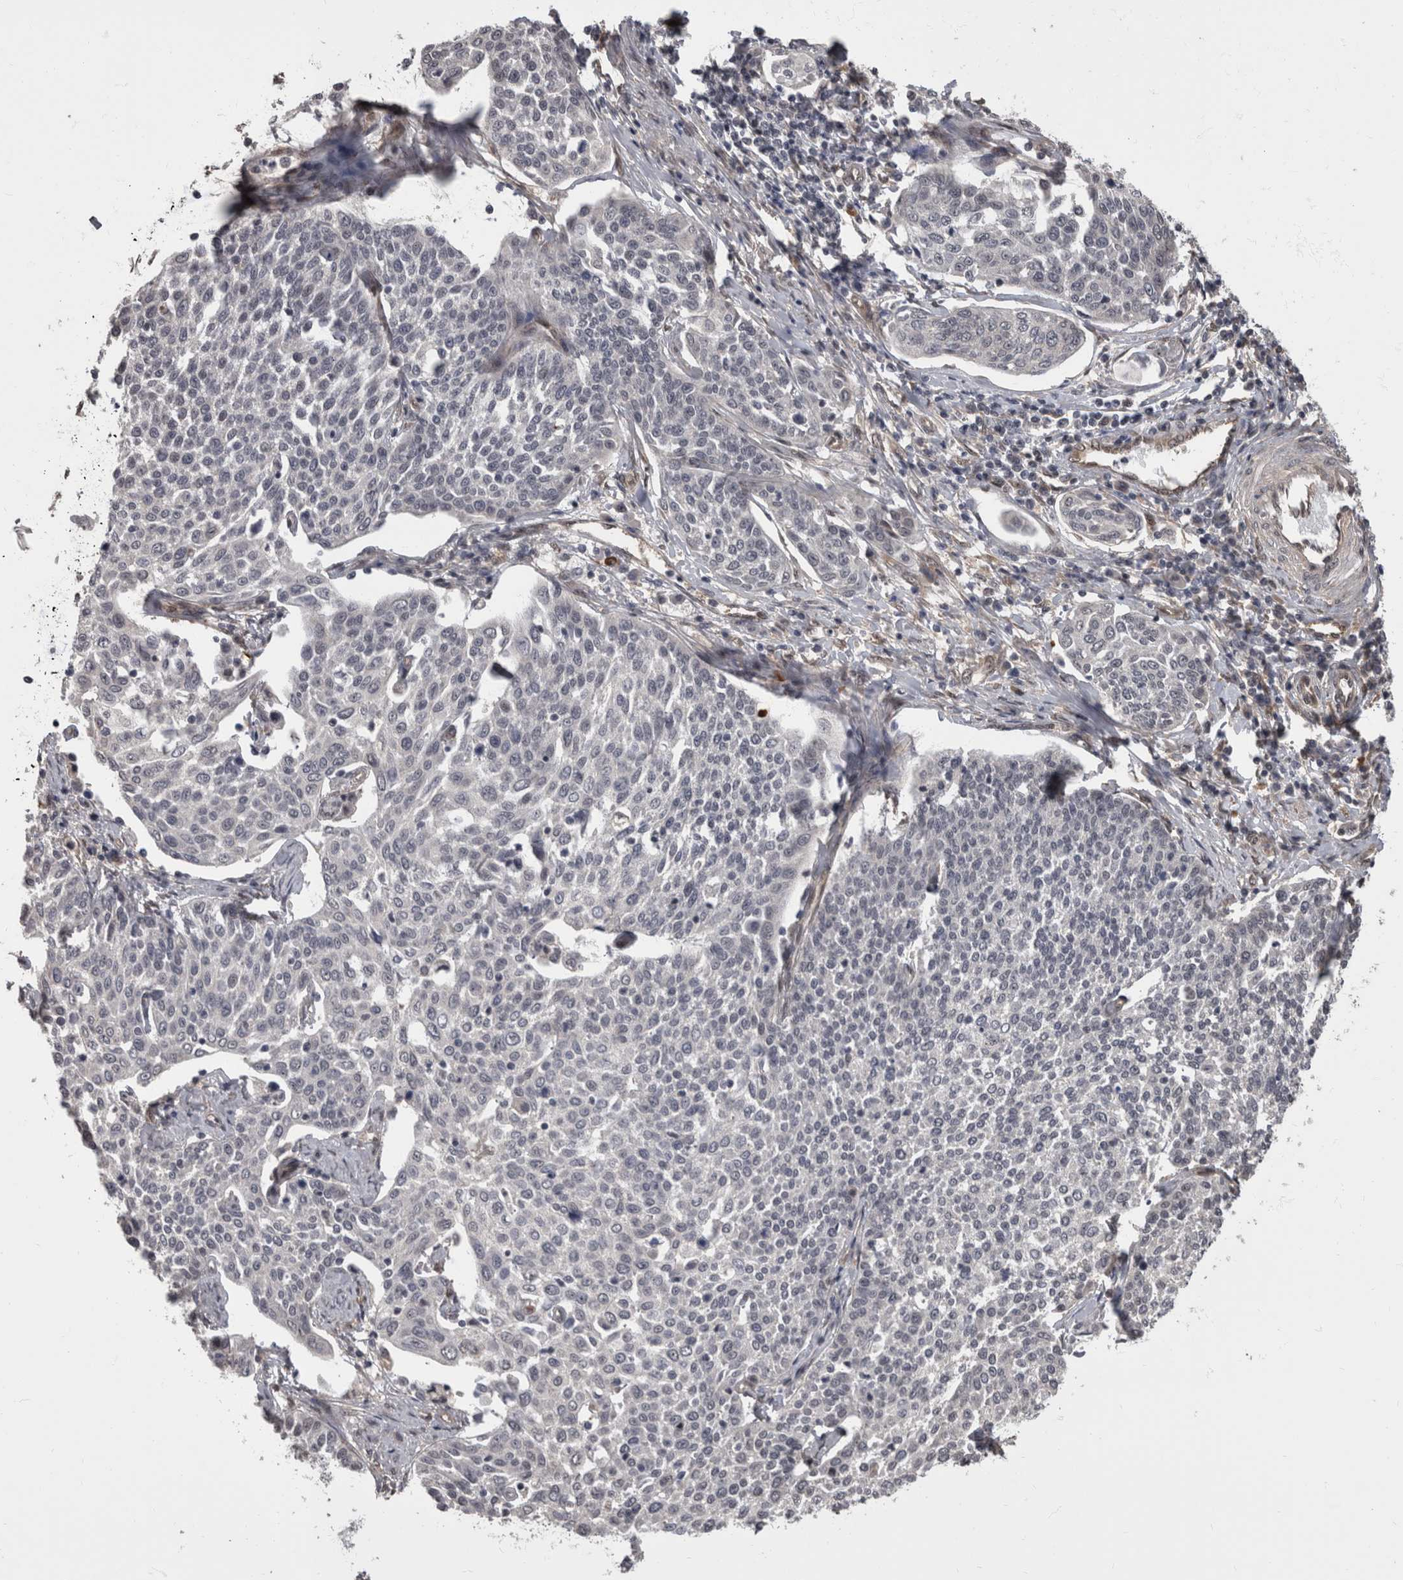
{"staining": {"intensity": "negative", "quantity": "none", "location": "none"}, "tissue": "cervical cancer", "cell_type": "Tumor cells", "image_type": "cancer", "snomed": [{"axis": "morphology", "description": "Squamous cell carcinoma, NOS"}, {"axis": "topography", "description": "Cervix"}], "caption": "Immunohistochemical staining of cervical cancer (squamous cell carcinoma) exhibits no significant staining in tumor cells.", "gene": "AKT3", "patient": {"sex": "female", "age": 34}}